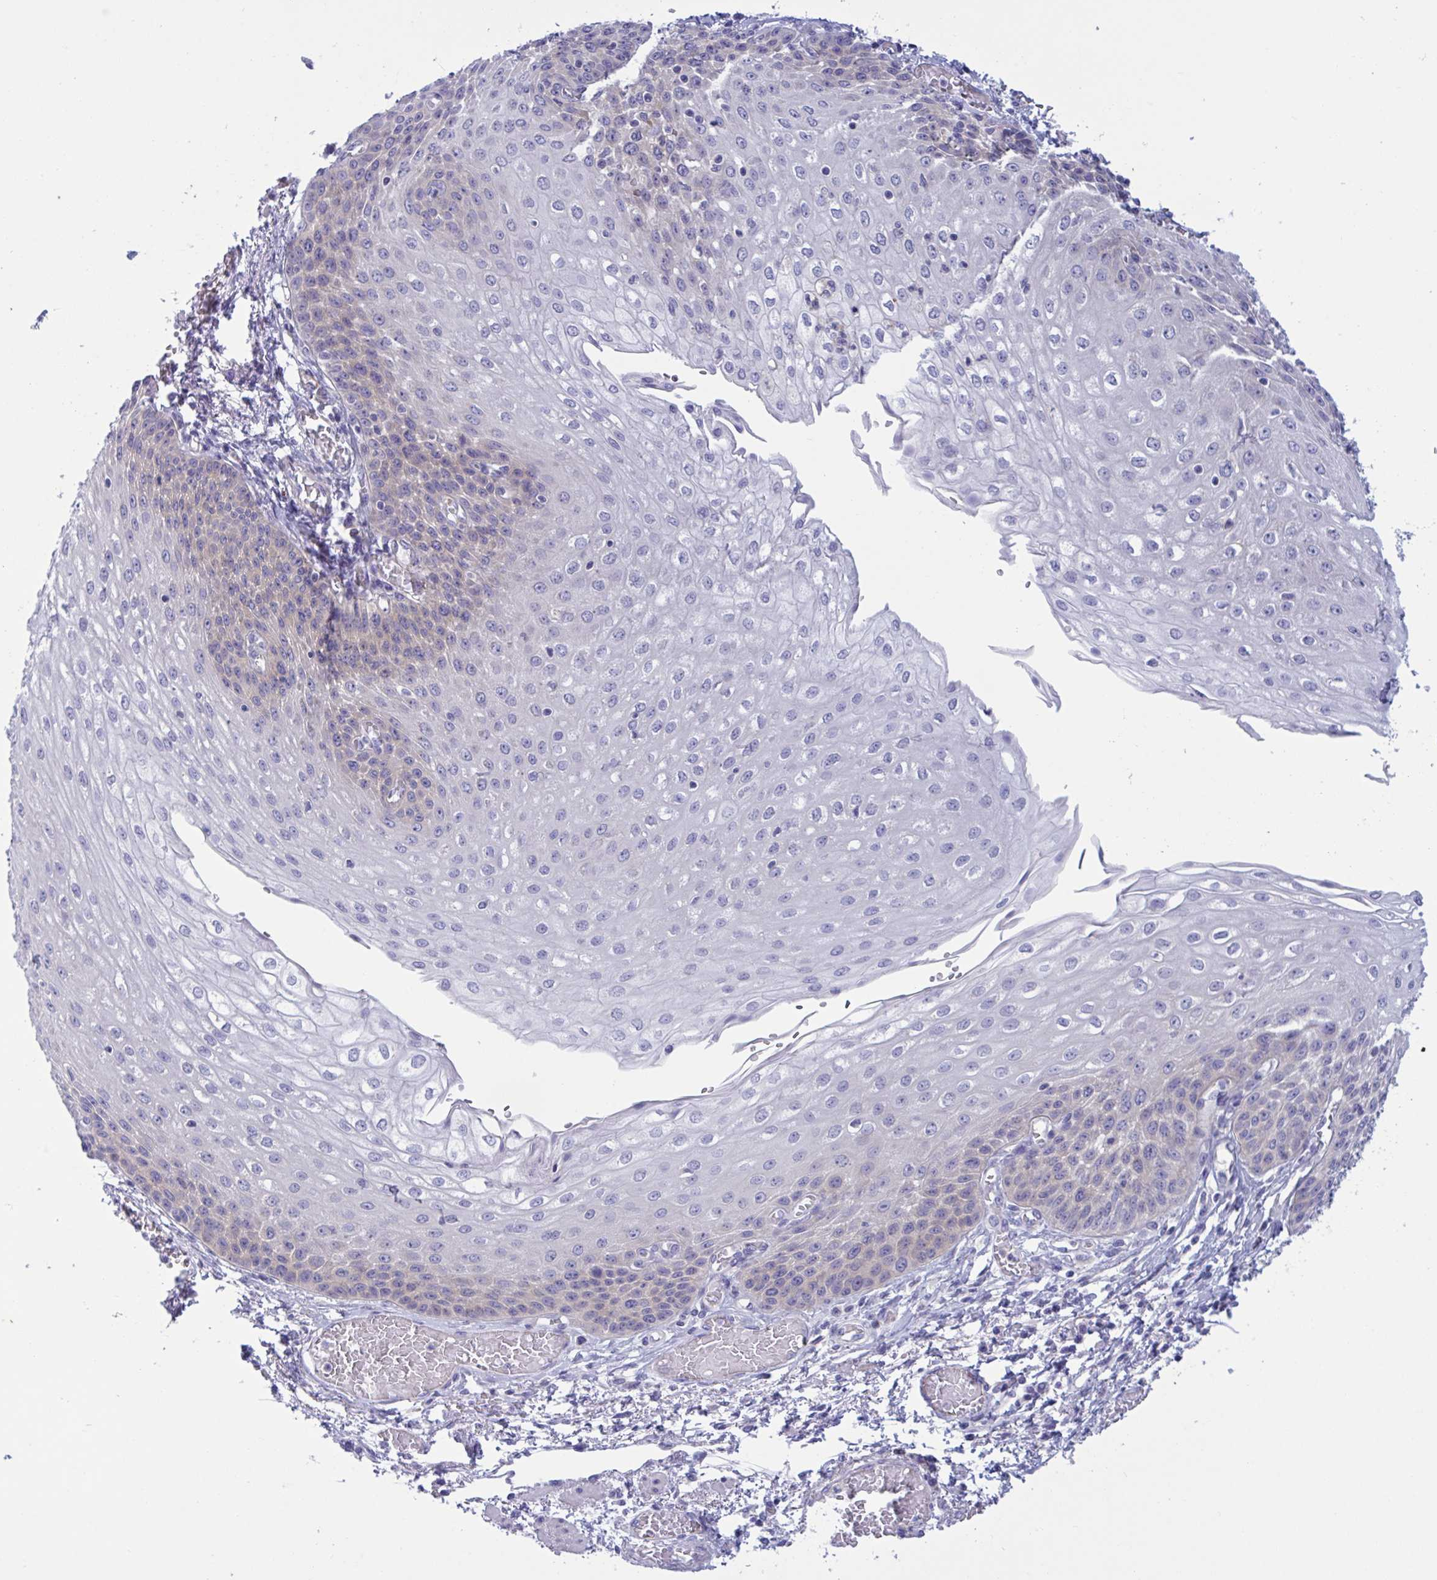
{"staining": {"intensity": "weak", "quantity": "<25%", "location": "cytoplasmic/membranous"}, "tissue": "esophagus", "cell_type": "Squamous epithelial cells", "image_type": "normal", "snomed": [{"axis": "morphology", "description": "Normal tissue, NOS"}, {"axis": "morphology", "description": "Adenocarcinoma, NOS"}, {"axis": "topography", "description": "Esophagus"}], "caption": "IHC histopathology image of benign human esophagus stained for a protein (brown), which exhibits no staining in squamous epithelial cells. (DAB immunohistochemistry (IHC), high magnification).", "gene": "OXLD1", "patient": {"sex": "male", "age": 81}}